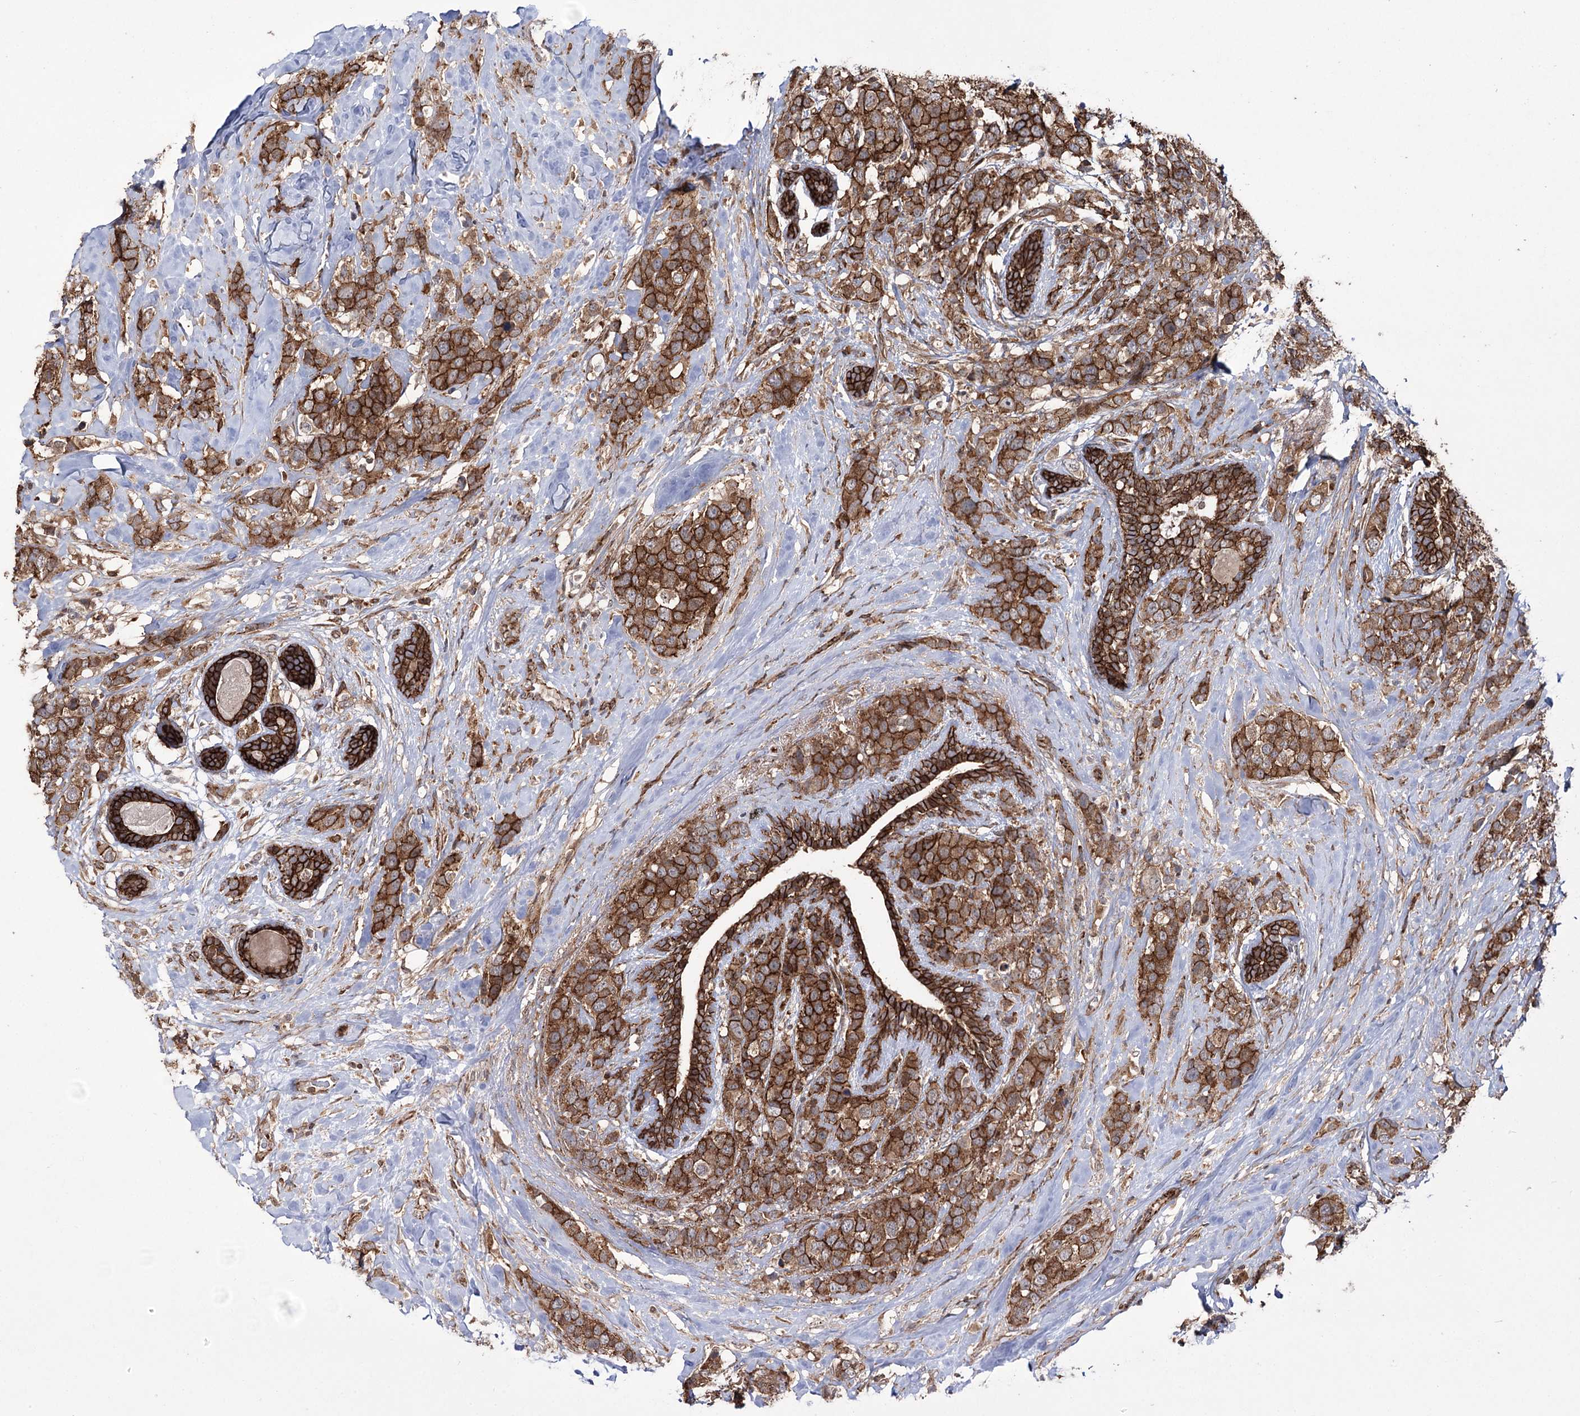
{"staining": {"intensity": "strong", "quantity": ">75%", "location": "cytoplasmic/membranous"}, "tissue": "breast cancer", "cell_type": "Tumor cells", "image_type": "cancer", "snomed": [{"axis": "morphology", "description": "Lobular carcinoma"}, {"axis": "topography", "description": "Breast"}], "caption": "Human breast cancer (lobular carcinoma) stained for a protein (brown) demonstrates strong cytoplasmic/membranous positive positivity in approximately >75% of tumor cells.", "gene": "DHX29", "patient": {"sex": "female", "age": 59}}